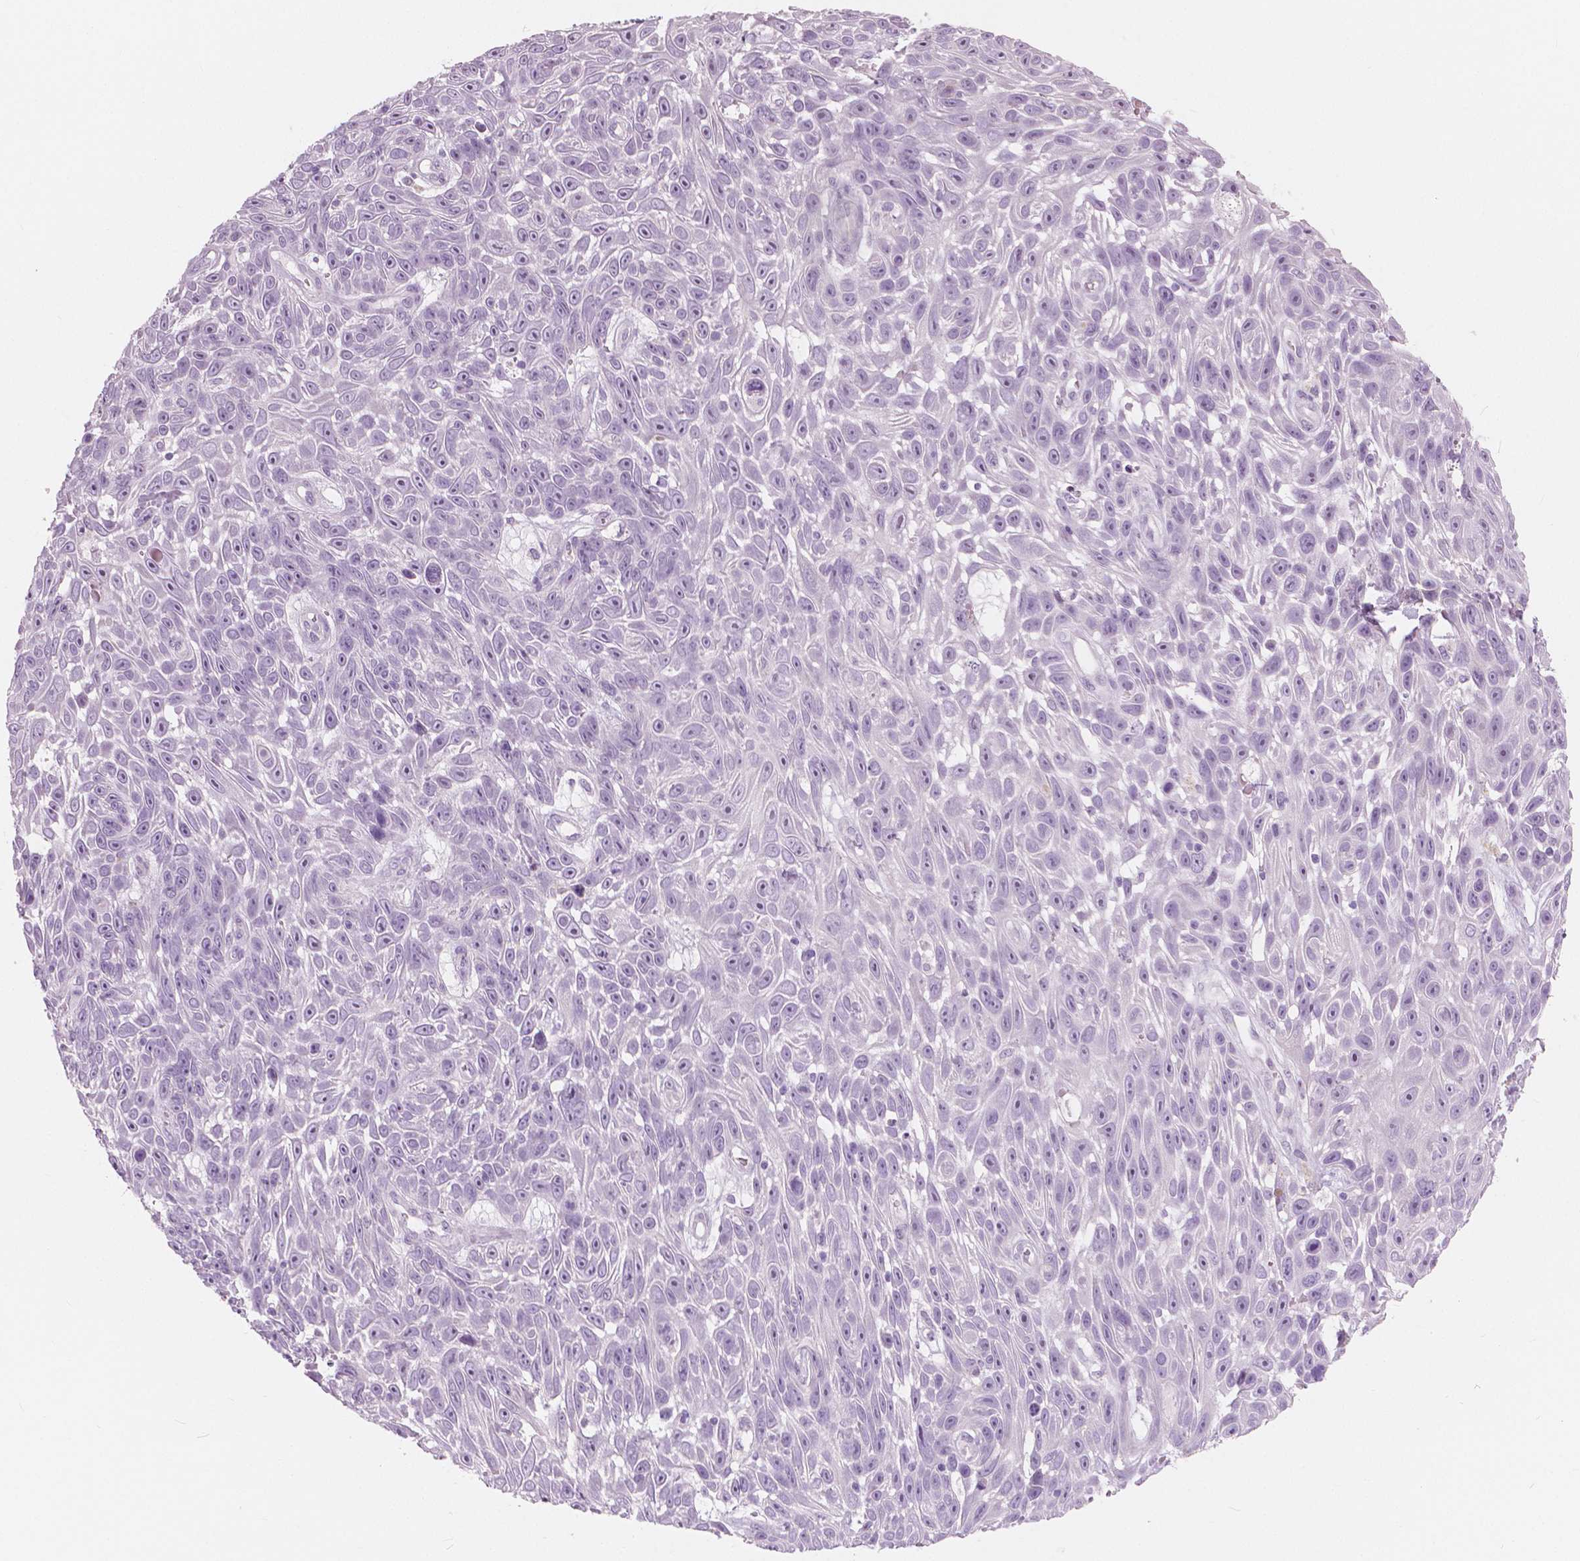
{"staining": {"intensity": "negative", "quantity": "none", "location": "none"}, "tissue": "skin cancer", "cell_type": "Tumor cells", "image_type": "cancer", "snomed": [{"axis": "morphology", "description": "Squamous cell carcinoma, NOS"}, {"axis": "topography", "description": "Skin"}], "caption": "Immunohistochemical staining of human skin squamous cell carcinoma shows no significant staining in tumor cells.", "gene": "A4GNT", "patient": {"sex": "male", "age": 82}}